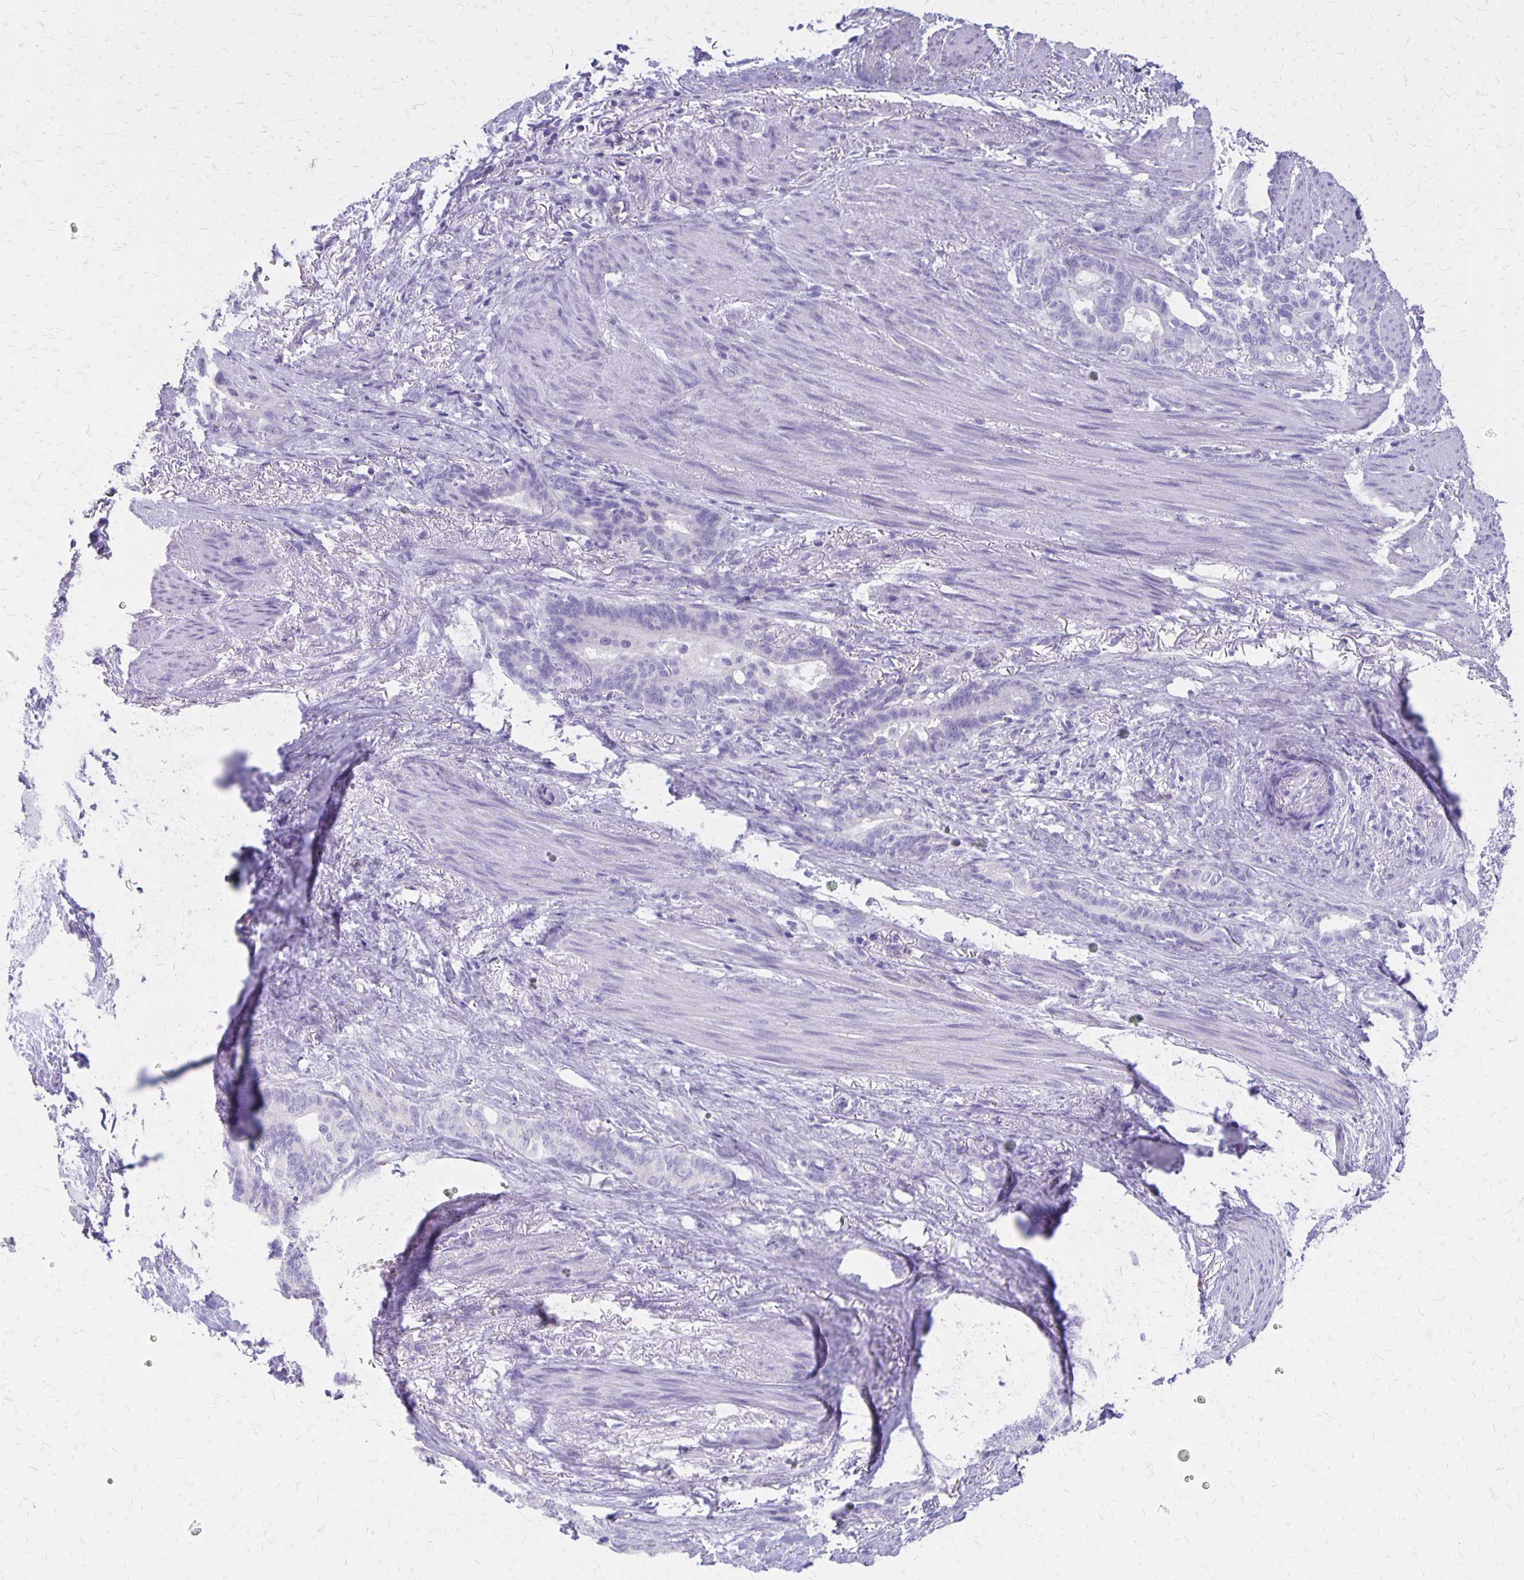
{"staining": {"intensity": "negative", "quantity": "none", "location": "none"}, "tissue": "stomach cancer", "cell_type": "Tumor cells", "image_type": "cancer", "snomed": [{"axis": "morphology", "description": "Normal tissue, NOS"}, {"axis": "morphology", "description": "Adenocarcinoma, NOS"}, {"axis": "topography", "description": "Esophagus"}, {"axis": "topography", "description": "Stomach, upper"}], "caption": "The photomicrograph shows no significant expression in tumor cells of adenocarcinoma (stomach). Brightfield microscopy of immunohistochemistry stained with DAB (brown) and hematoxylin (blue), captured at high magnification.", "gene": "SEPTIN5", "patient": {"sex": "male", "age": 62}}